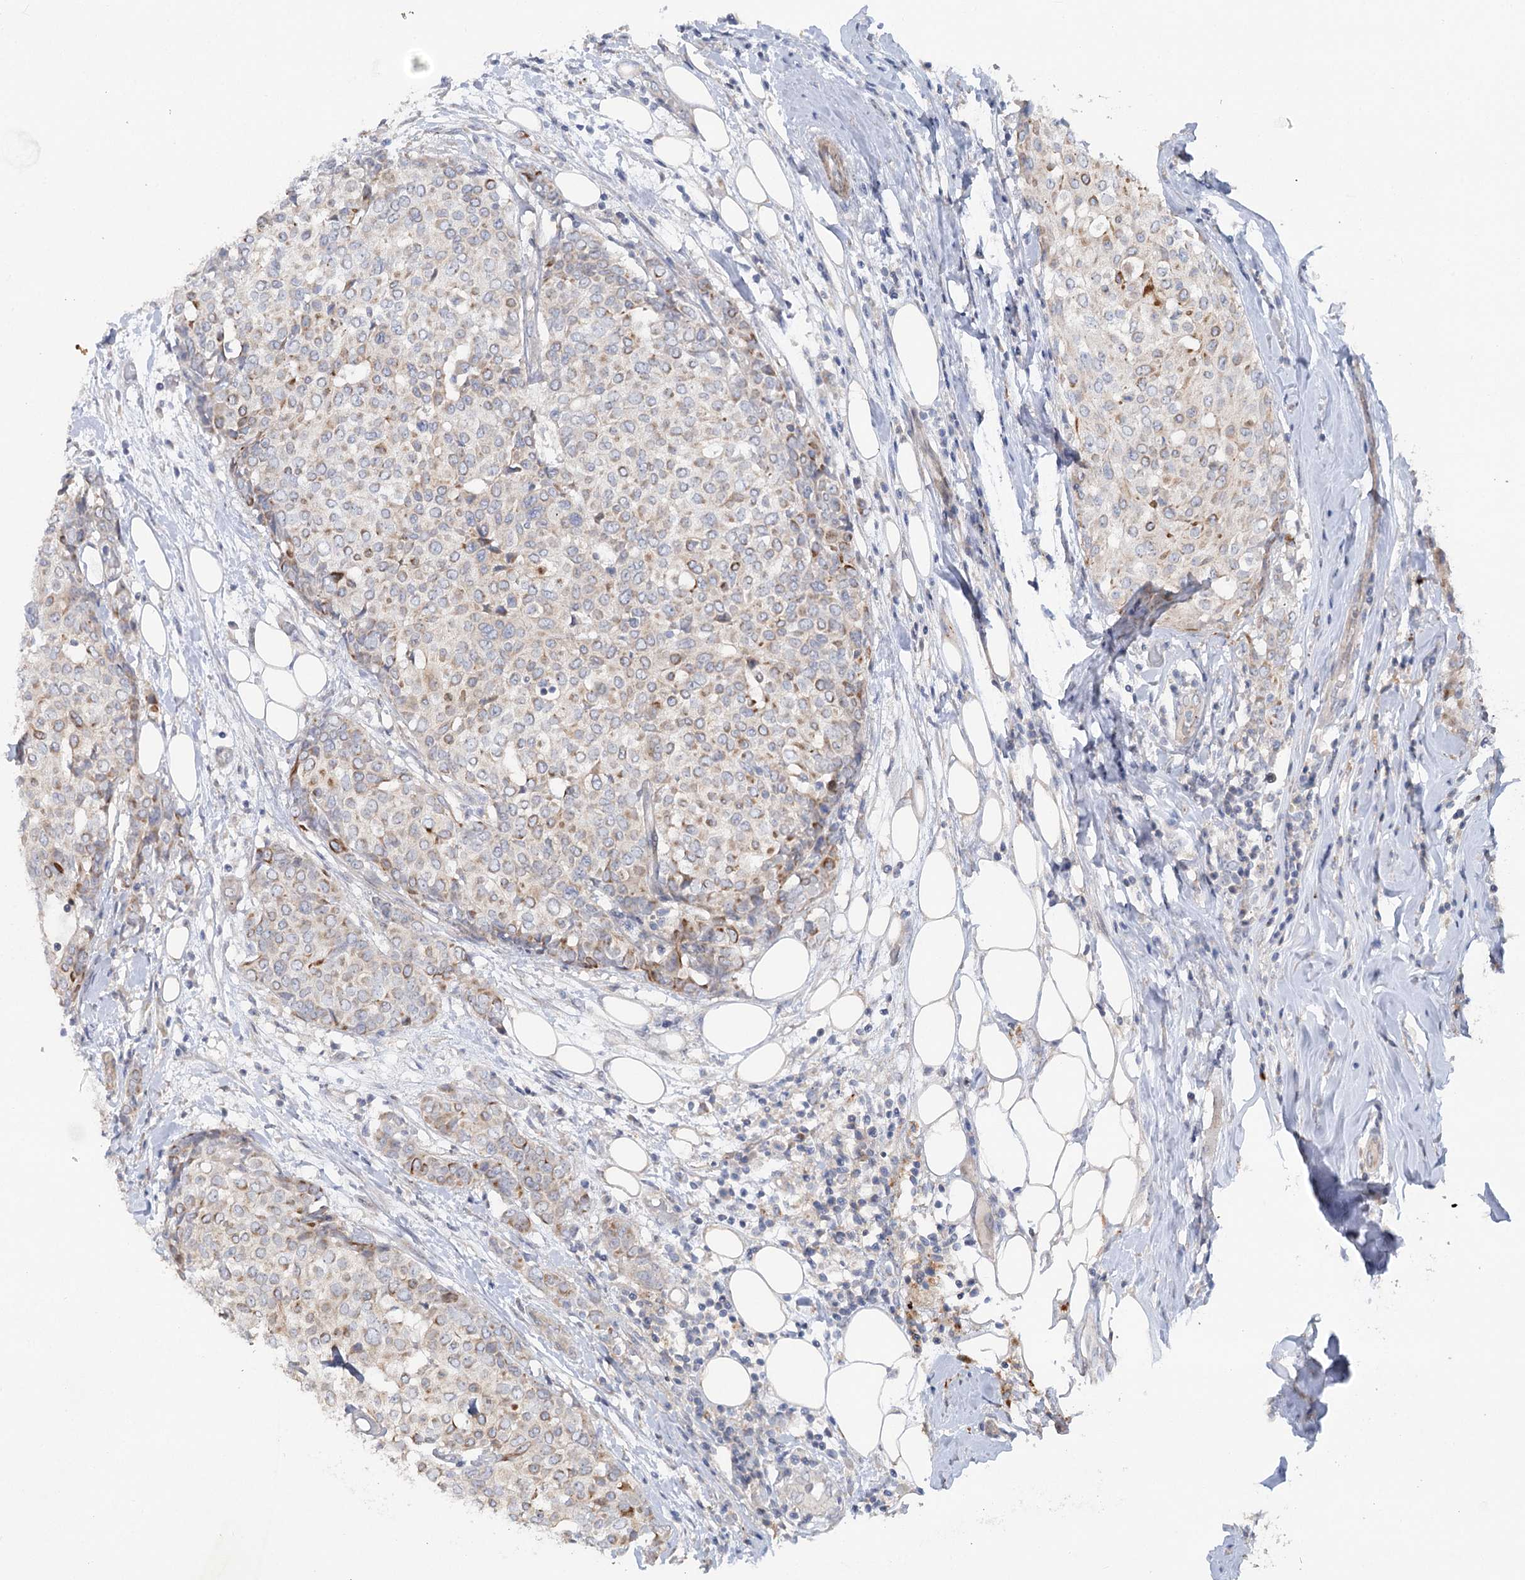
{"staining": {"intensity": "moderate", "quantity": "<25%", "location": "cytoplasmic/membranous"}, "tissue": "breast cancer", "cell_type": "Tumor cells", "image_type": "cancer", "snomed": [{"axis": "morphology", "description": "Lobular carcinoma"}, {"axis": "topography", "description": "Breast"}], "caption": "This image displays immunohistochemistry staining of breast lobular carcinoma, with low moderate cytoplasmic/membranous expression in approximately <25% of tumor cells.", "gene": "SCN11A", "patient": {"sex": "female", "age": 51}}